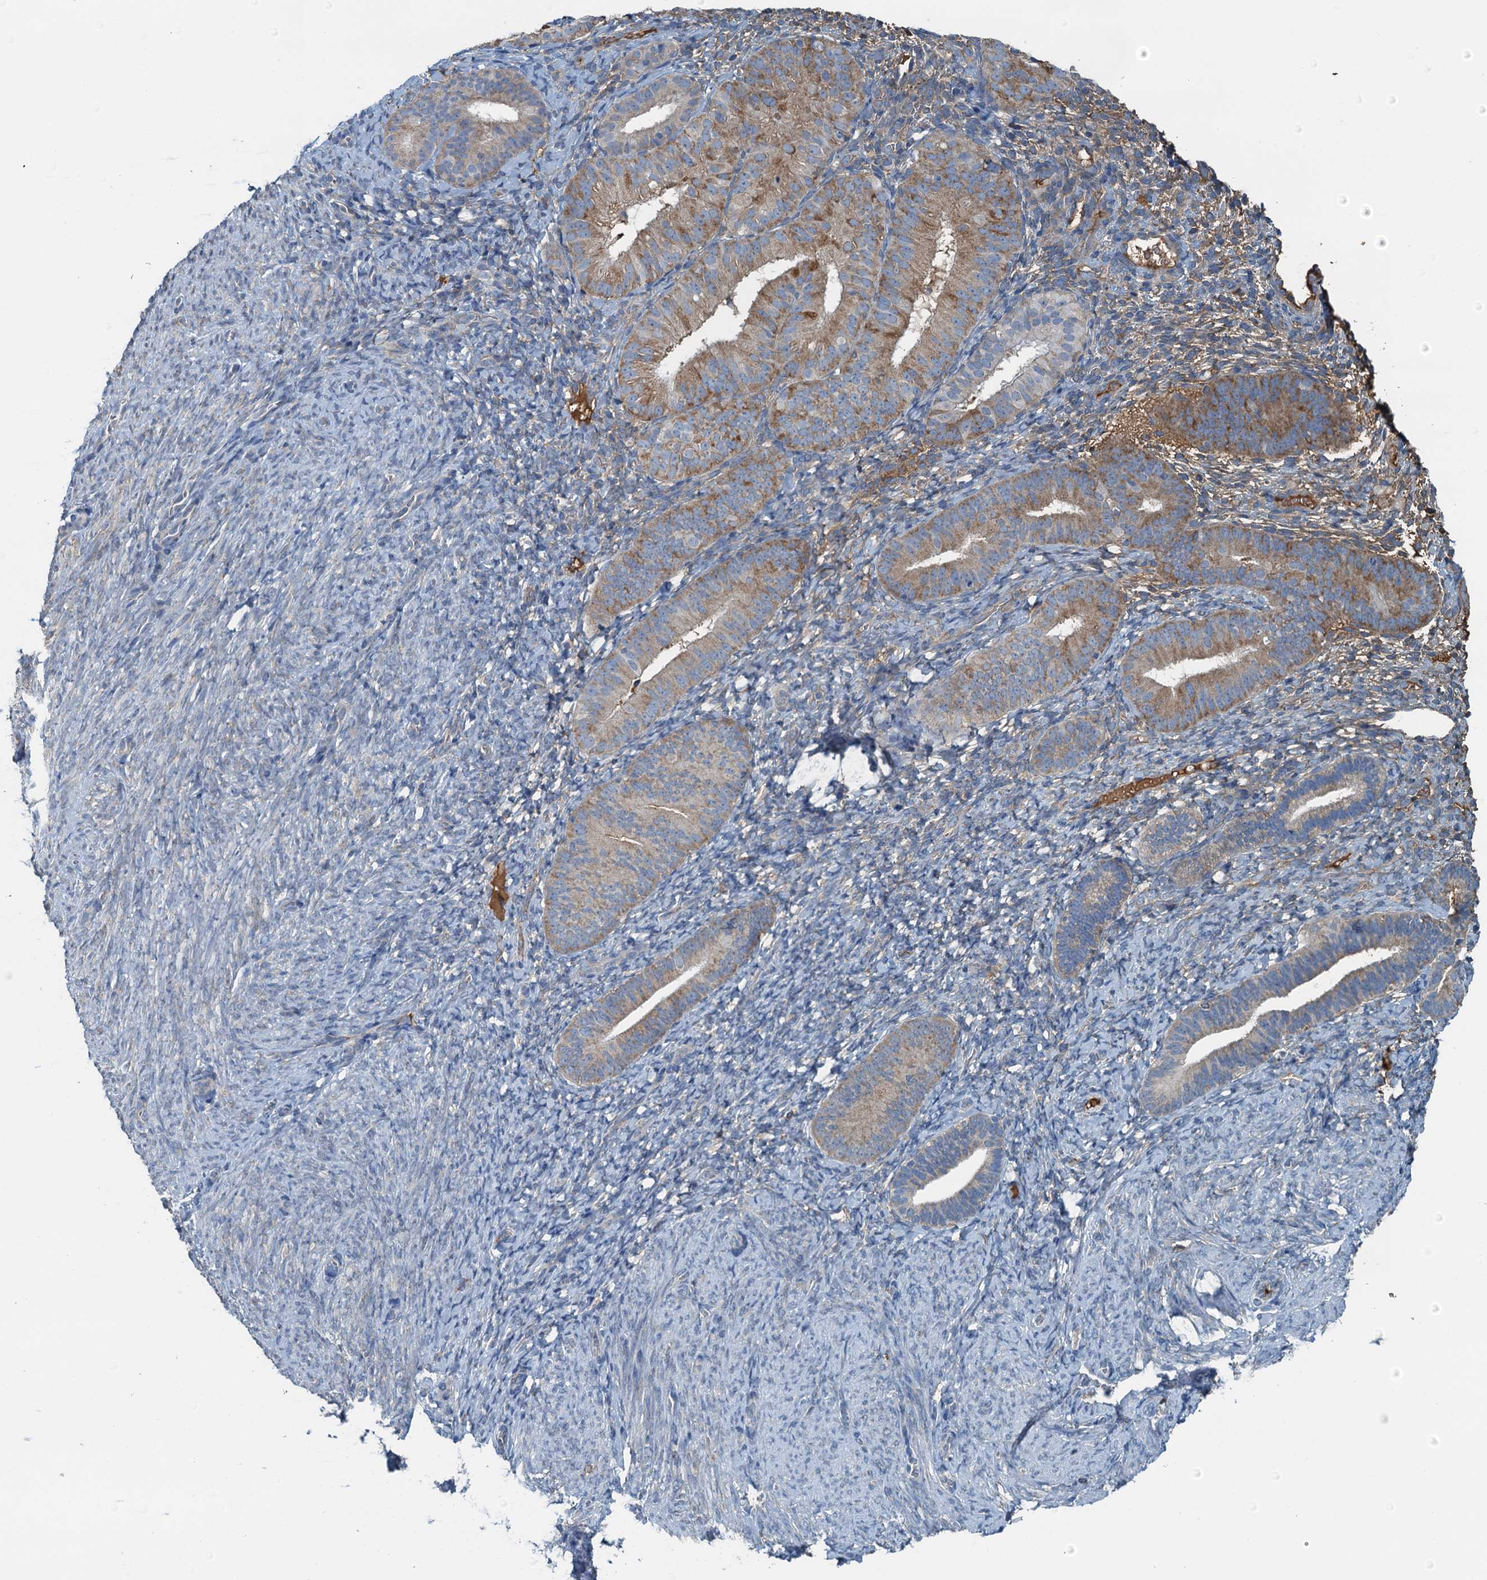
{"staining": {"intensity": "negative", "quantity": "none", "location": "none"}, "tissue": "endometrium", "cell_type": "Cells in endometrial stroma", "image_type": "normal", "snomed": [{"axis": "morphology", "description": "Normal tissue, NOS"}, {"axis": "topography", "description": "Endometrium"}], "caption": "DAB immunohistochemical staining of benign human endometrium demonstrates no significant positivity in cells in endometrial stroma. Brightfield microscopy of IHC stained with DAB (brown) and hematoxylin (blue), captured at high magnification.", "gene": "LSM14B", "patient": {"sex": "female", "age": 65}}